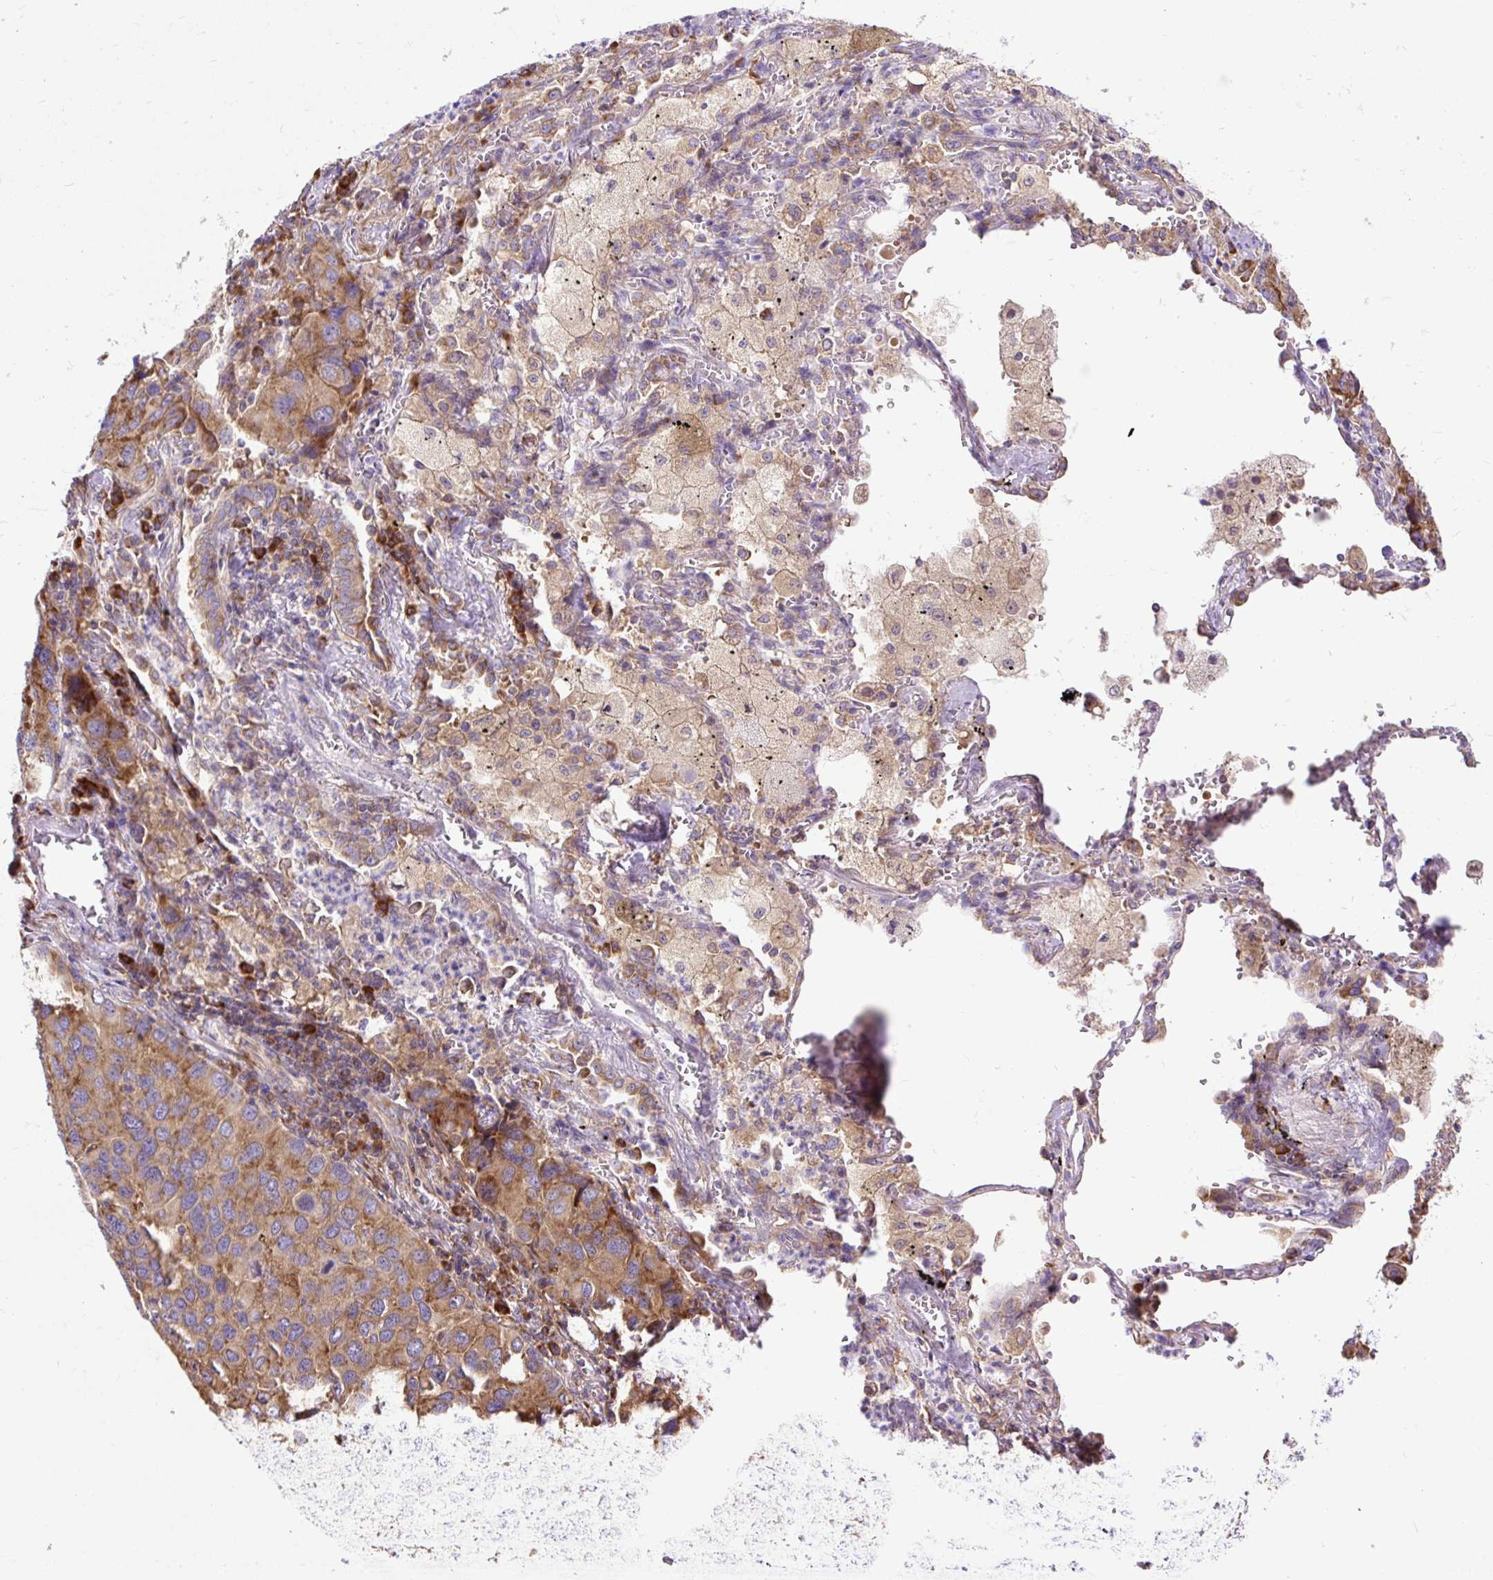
{"staining": {"intensity": "moderate", "quantity": ">75%", "location": "cytoplasmic/membranous"}, "tissue": "lung cancer", "cell_type": "Tumor cells", "image_type": "cancer", "snomed": [{"axis": "morphology", "description": "Aneuploidy"}, {"axis": "morphology", "description": "Adenocarcinoma, NOS"}, {"axis": "topography", "description": "Lymph node"}, {"axis": "topography", "description": "Lung"}], "caption": "Human lung adenocarcinoma stained with a protein marker exhibits moderate staining in tumor cells.", "gene": "RPS5", "patient": {"sex": "female", "age": 74}}